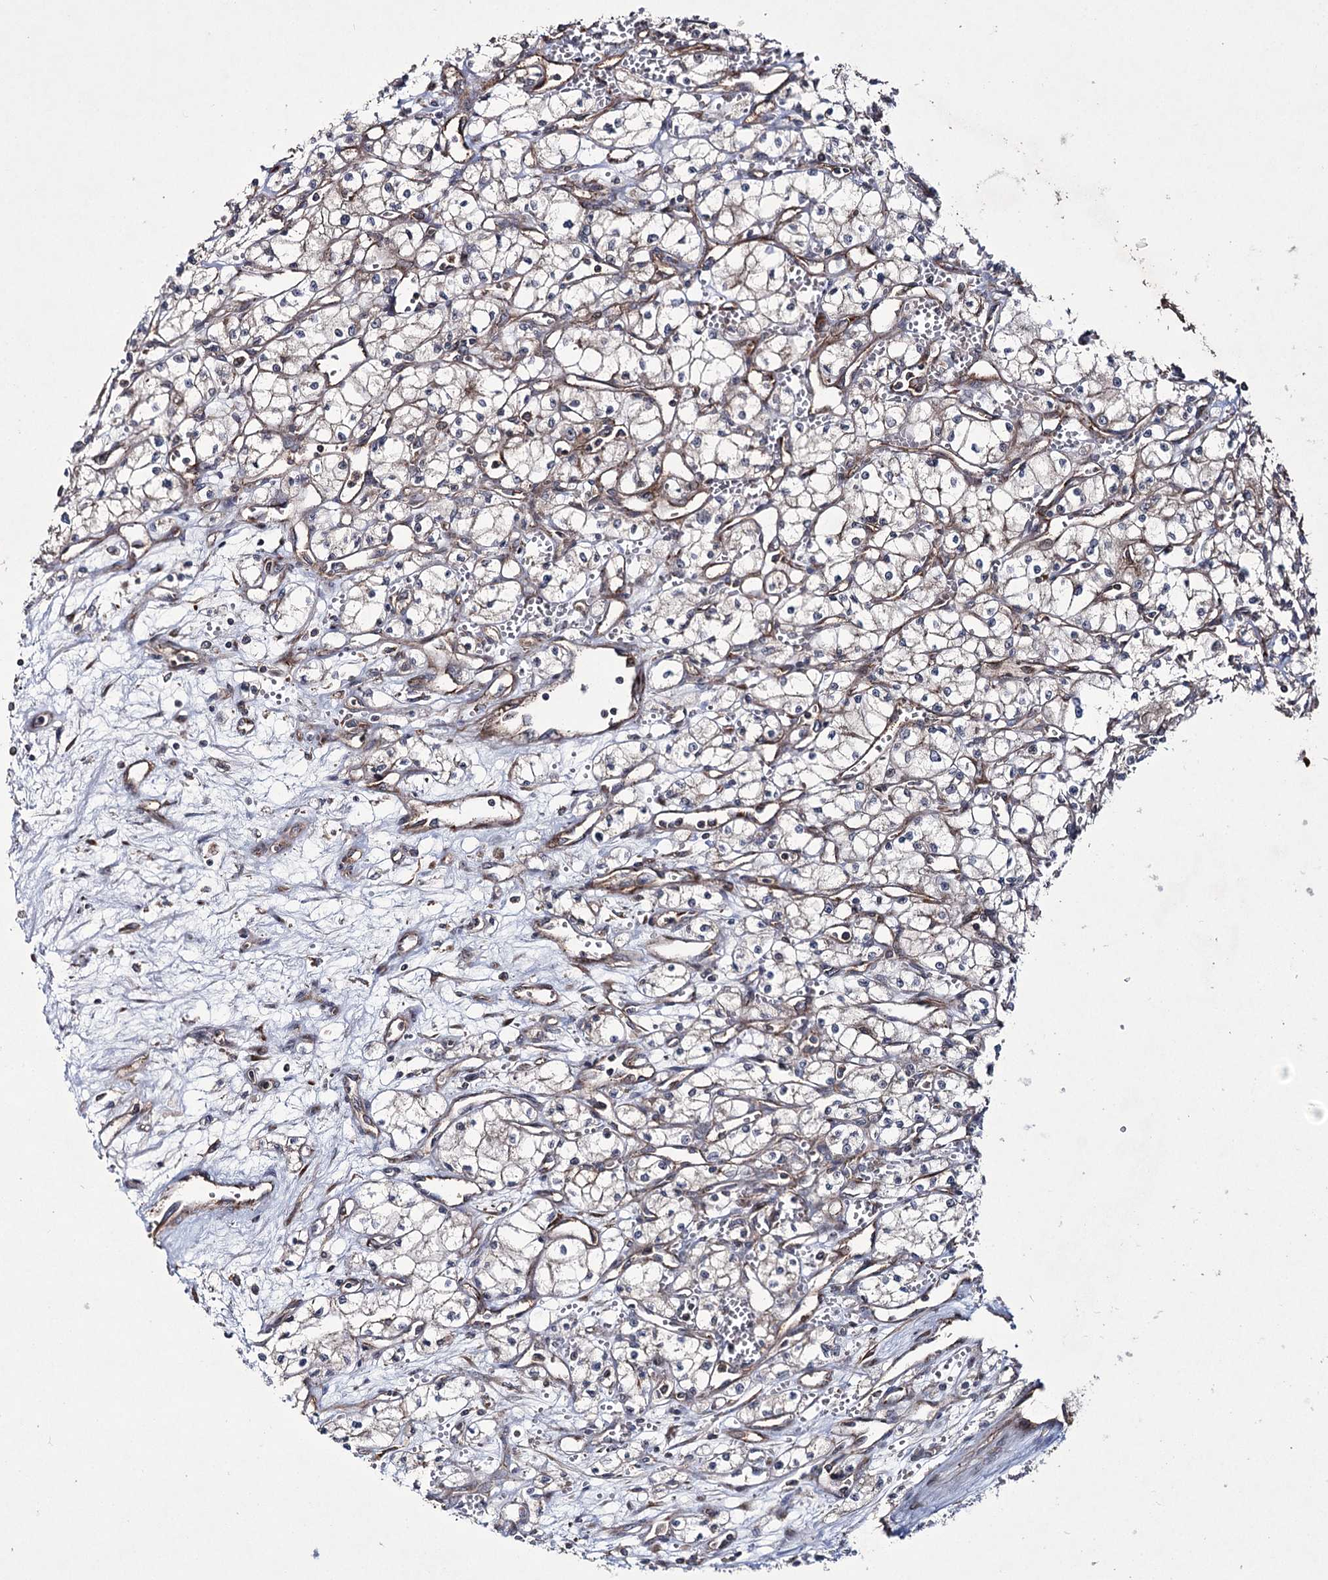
{"staining": {"intensity": "weak", "quantity": "25%-75%", "location": "cytoplasmic/membranous"}, "tissue": "renal cancer", "cell_type": "Tumor cells", "image_type": "cancer", "snomed": [{"axis": "morphology", "description": "Adenocarcinoma, NOS"}, {"axis": "topography", "description": "Kidney"}], "caption": "A micrograph of human renal cancer stained for a protein shows weak cytoplasmic/membranous brown staining in tumor cells.", "gene": "HECTD2", "patient": {"sex": "male", "age": 59}}